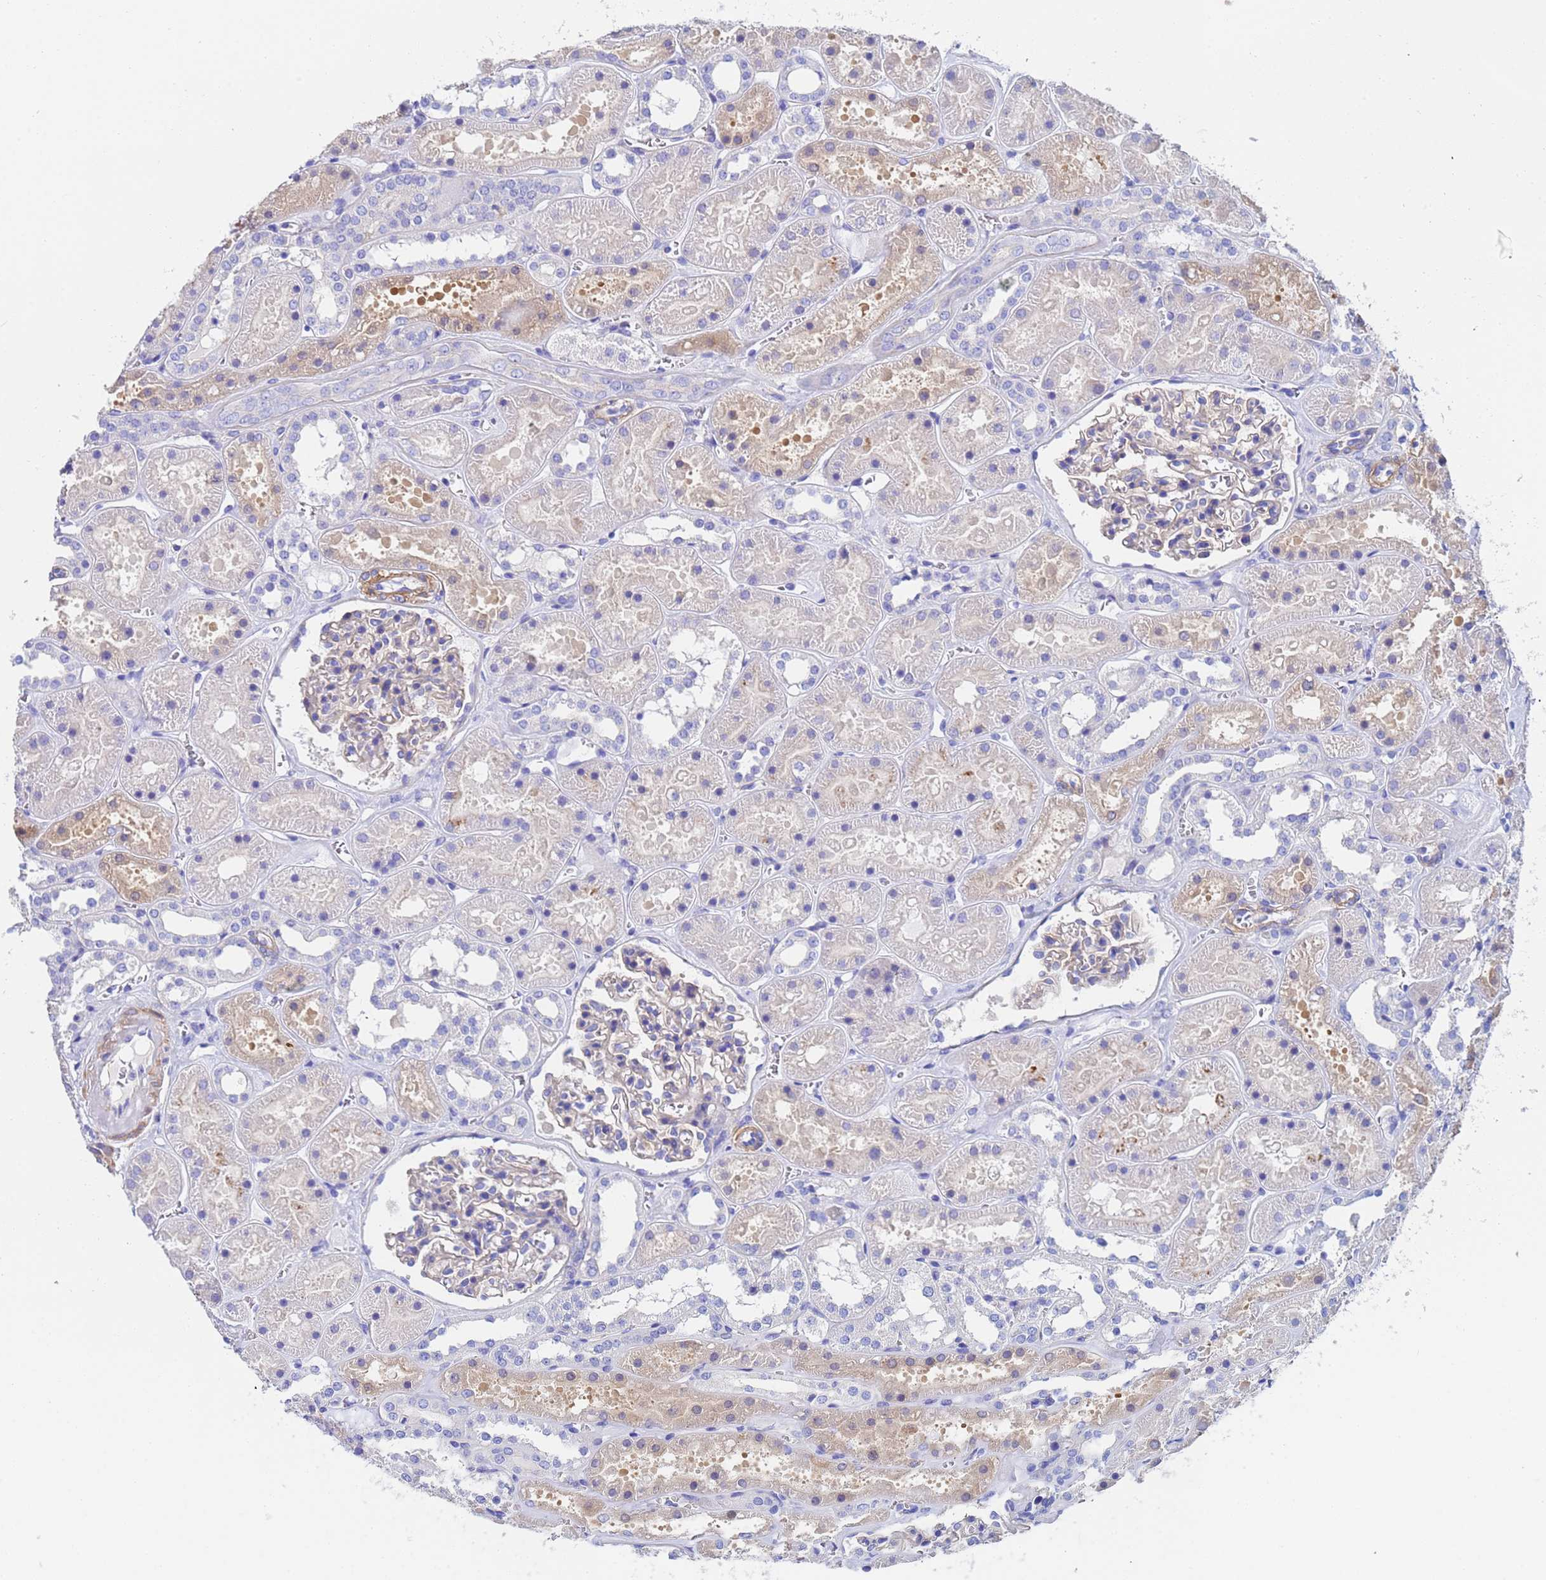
{"staining": {"intensity": "negative", "quantity": "none", "location": "none"}, "tissue": "kidney", "cell_type": "Cells in glomeruli", "image_type": "normal", "snomed": [{"axis": "morphology", "description": "Normal tissue, NOS"}, {"axis": "topography", "description": "Kidney"}], "caption": "A micrograph of kidney stained for a protein exhibits no brown staining in cells in glomeruli. (DAB immunohistochemistry with hematoxylin counter stain).", "gene": "CST1", "patient": {"sex": "female", "age": 41}}